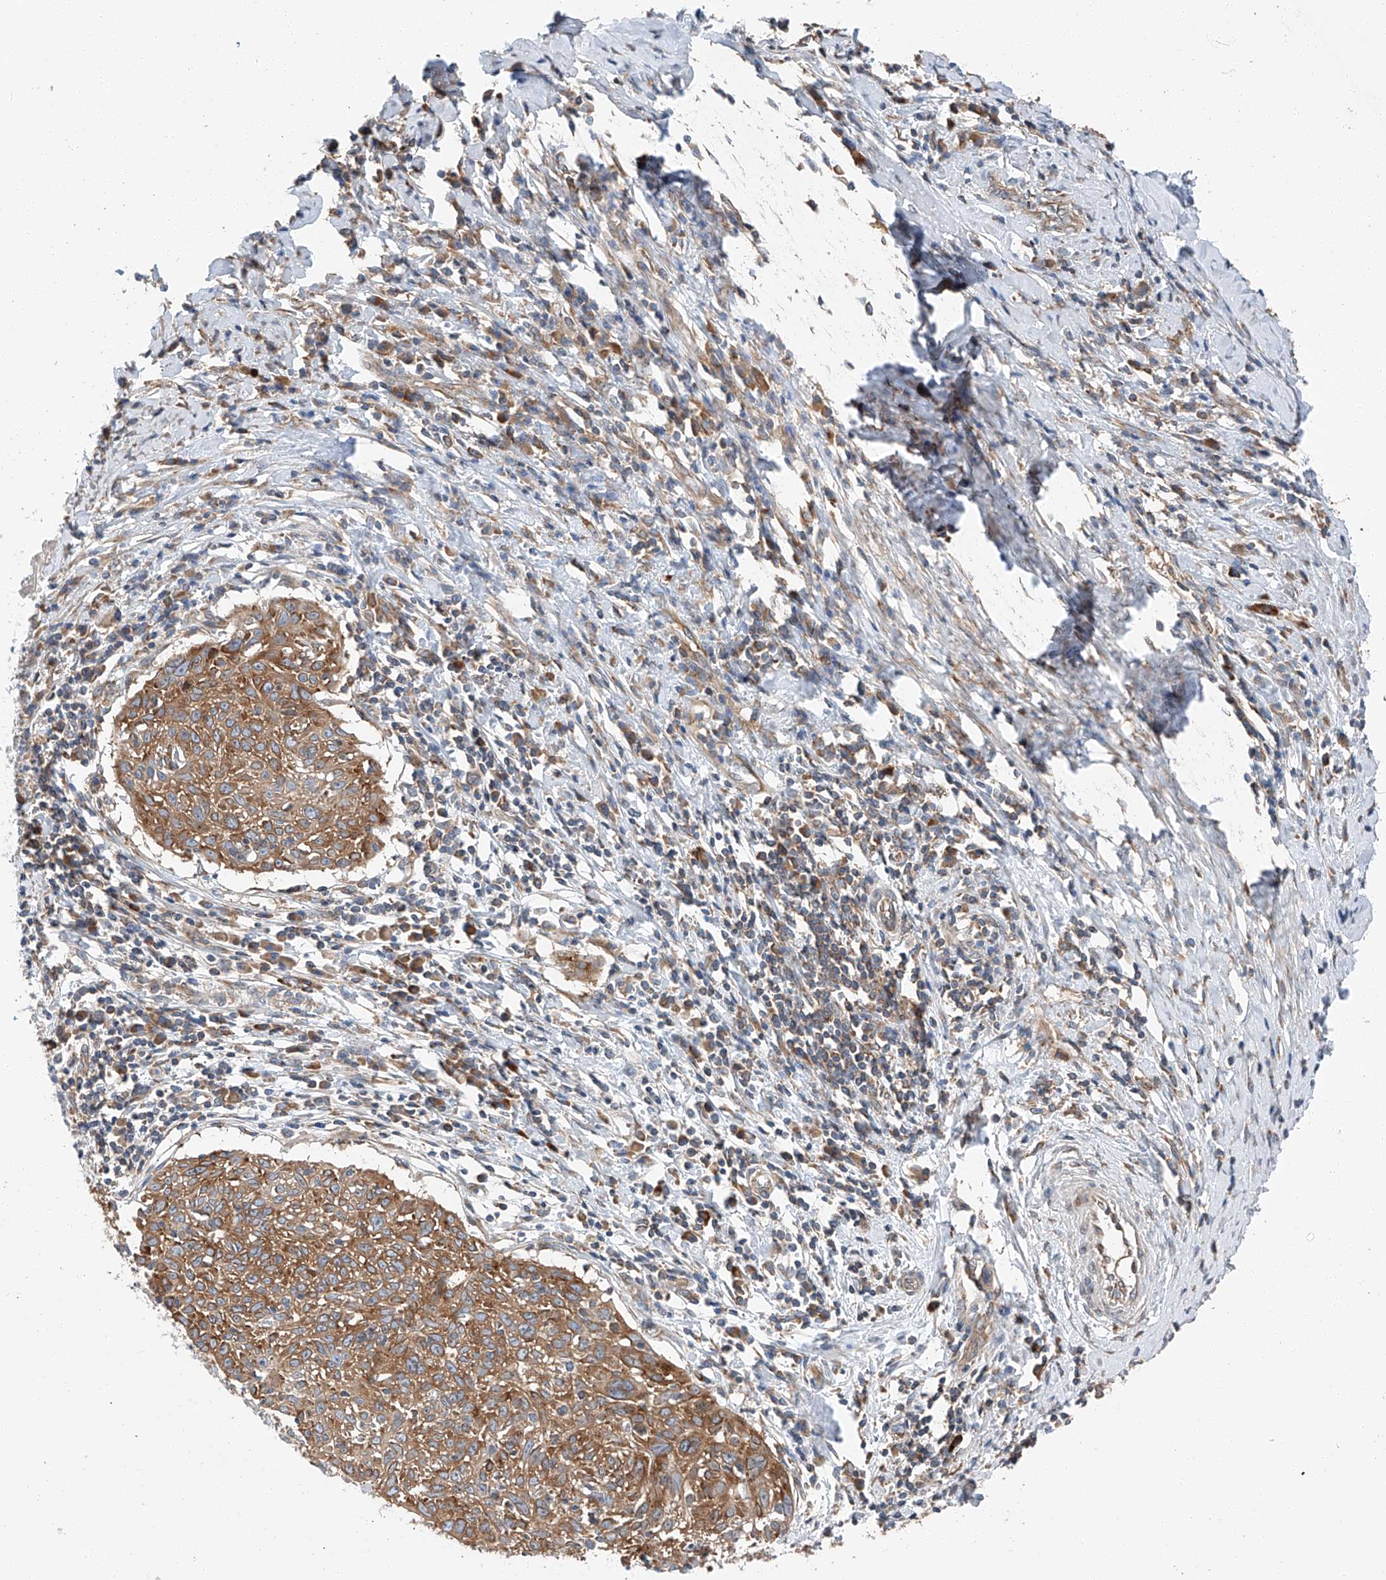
{"staining": {"intensity": "moderate", "quantity": "25%-75%", "location": "cytoplasmic/membranous"}, "tissue": "cervical cancer", "cell_type": "Tumor cells", "image_type": "cancer", "snomed": [{"axis": "morphology", "description": "Squamous cell carcinoma, NOS"}, {"axis": "topography", "description": "Cervix"}], "caption": "Protein analysis of cervical cancer tissue shows moderate cytoplasmic/membranous expression in approximately 25%-75% of tumor cells.", "gene": "ZC3H15", "patient": {"sex": "female", "age": 51}}